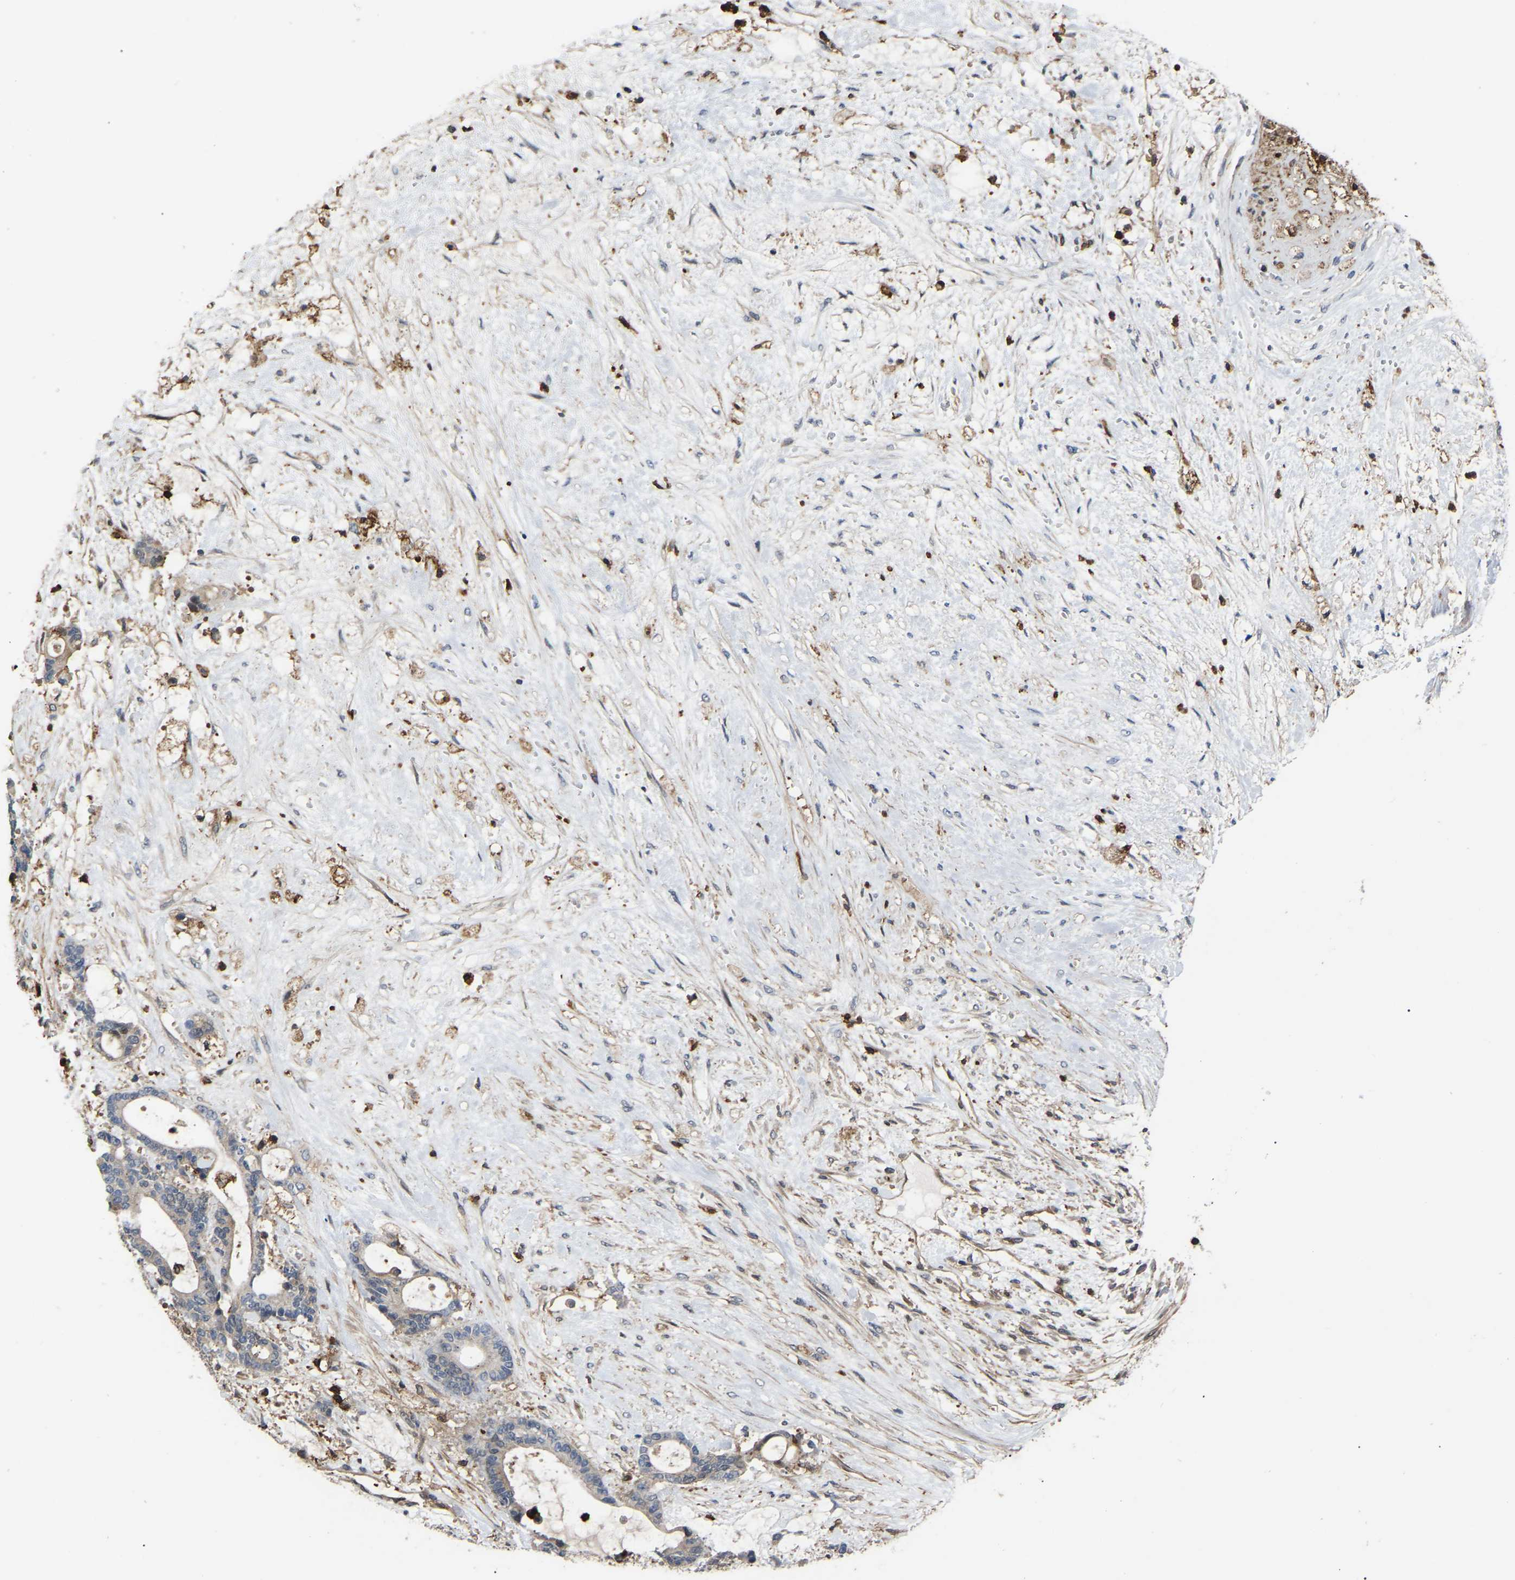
{"staining": {"intensity": "negative", "quantity": "none", "location": "none"}, "tissue": "liver cancer", "cell_type": "Tumor cells", "image_type": "cancer", "snomed": [{"axis": "morphology", "description": "Normal tissue, NOS"}, {"axis": "morphology", "description": "Cholangiocarcinoma"}, {"axis": "topography", "description": "Liver"}, {"axis": "topography", "description": "Peripheral nerve tissue"}], "caption": "This is a micrograph of immunohistochemistry (IHC) staining of liver cancer, which shows no expression in tumor cells.", "gene": "CIT", "patient": {"sex": "female", "age": 73}}